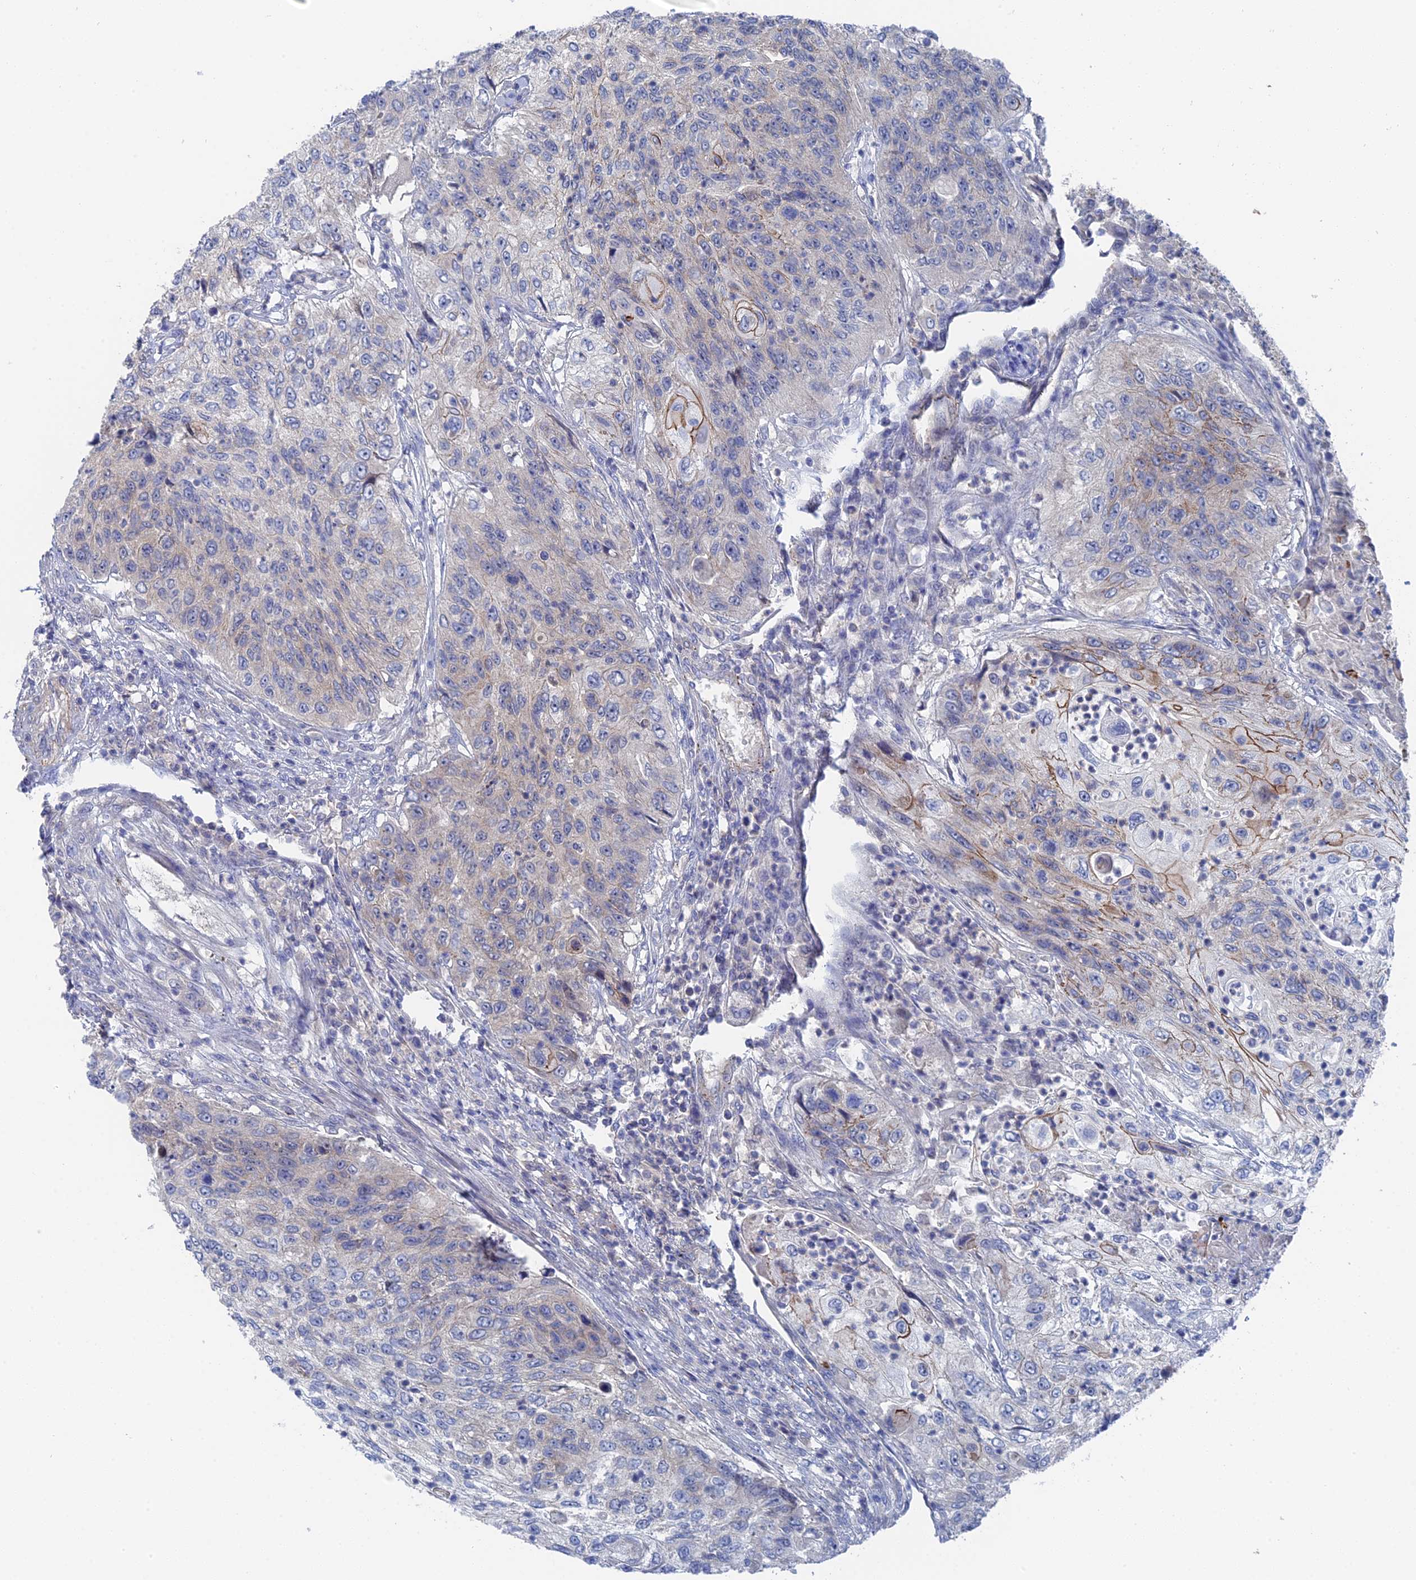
{"staining": {"intensity": "negative", "quantity": "none", "location": "none"}, "tissue": "urothelial cancer", "cell_type": "Tumor cells", "image_type": "cancer", "snomed": [{"axis": "morphology", "description": "Urothelial carcinoma, High grade"}, {"axis": "topography", "description": "Urinary bladder"}], "caption": "IHC image of neoplastic tissue: urothelial cancer stained with DAB reveals no significant protein expression in tumor cells. (Stains: DAB IHC with hematoxylin counter stain, Microscopy: brightfield microscopy at high magnification).", "gene": "MTHFSD", "patient": {"sex": "female", "age": 60}}